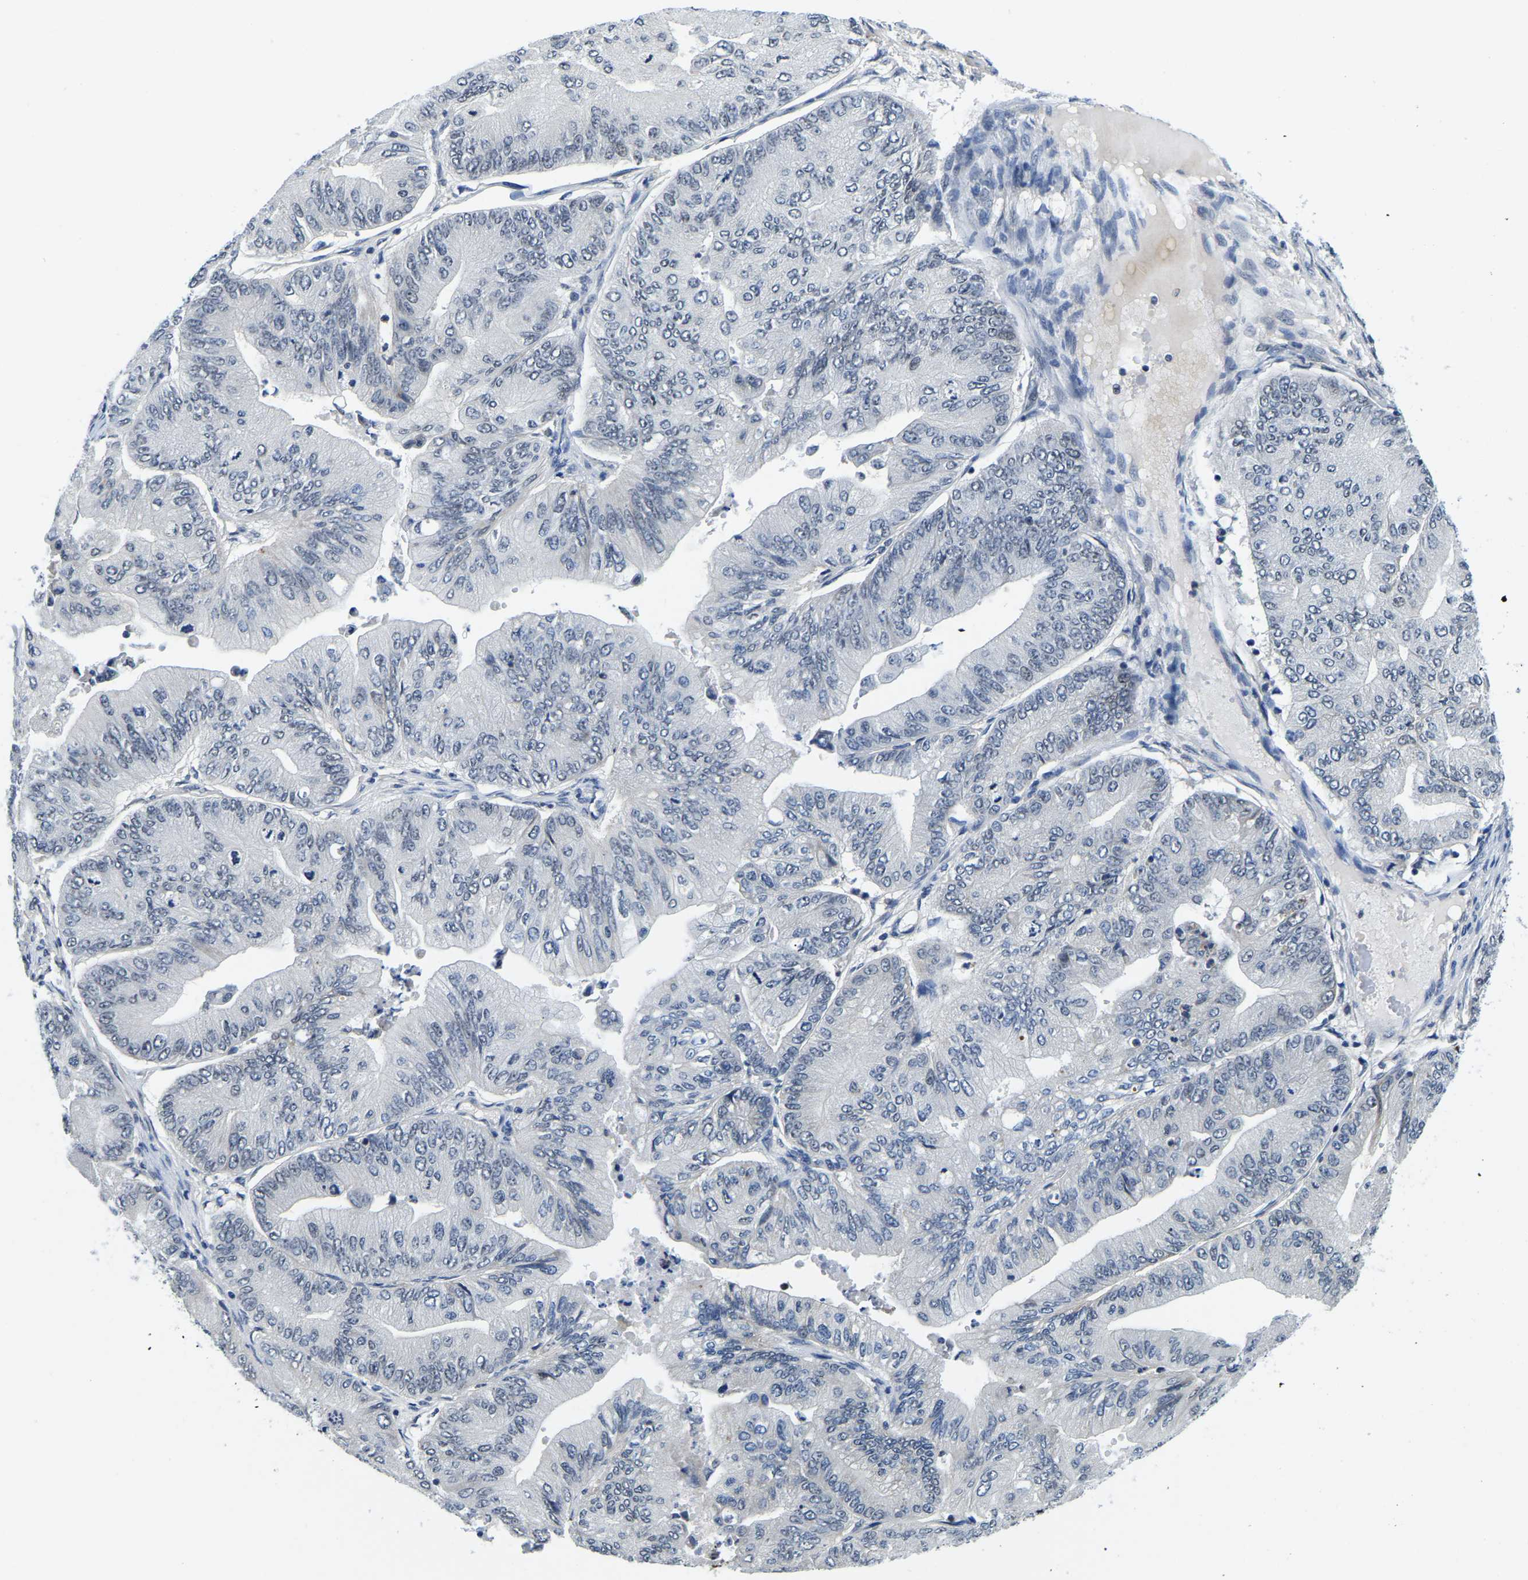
{"staining": {"intensity": "negative", "quantity": "none", "location": "none"}, "tissue": "ovarian cancer", "cell_type": "Tumor cells", "image_type": "cancer", "snomed": [{"axis": "morphology", "description": "Cystadenocarcinoma, mucinous, NOS"}, {"axis": "topography", "description": "Ovary"}], "caption": "There is no significant expression in tumor cells of ovarian cancer.", "gene": "POLDIP3", "patient": {"sex": "female", "age": 61}}